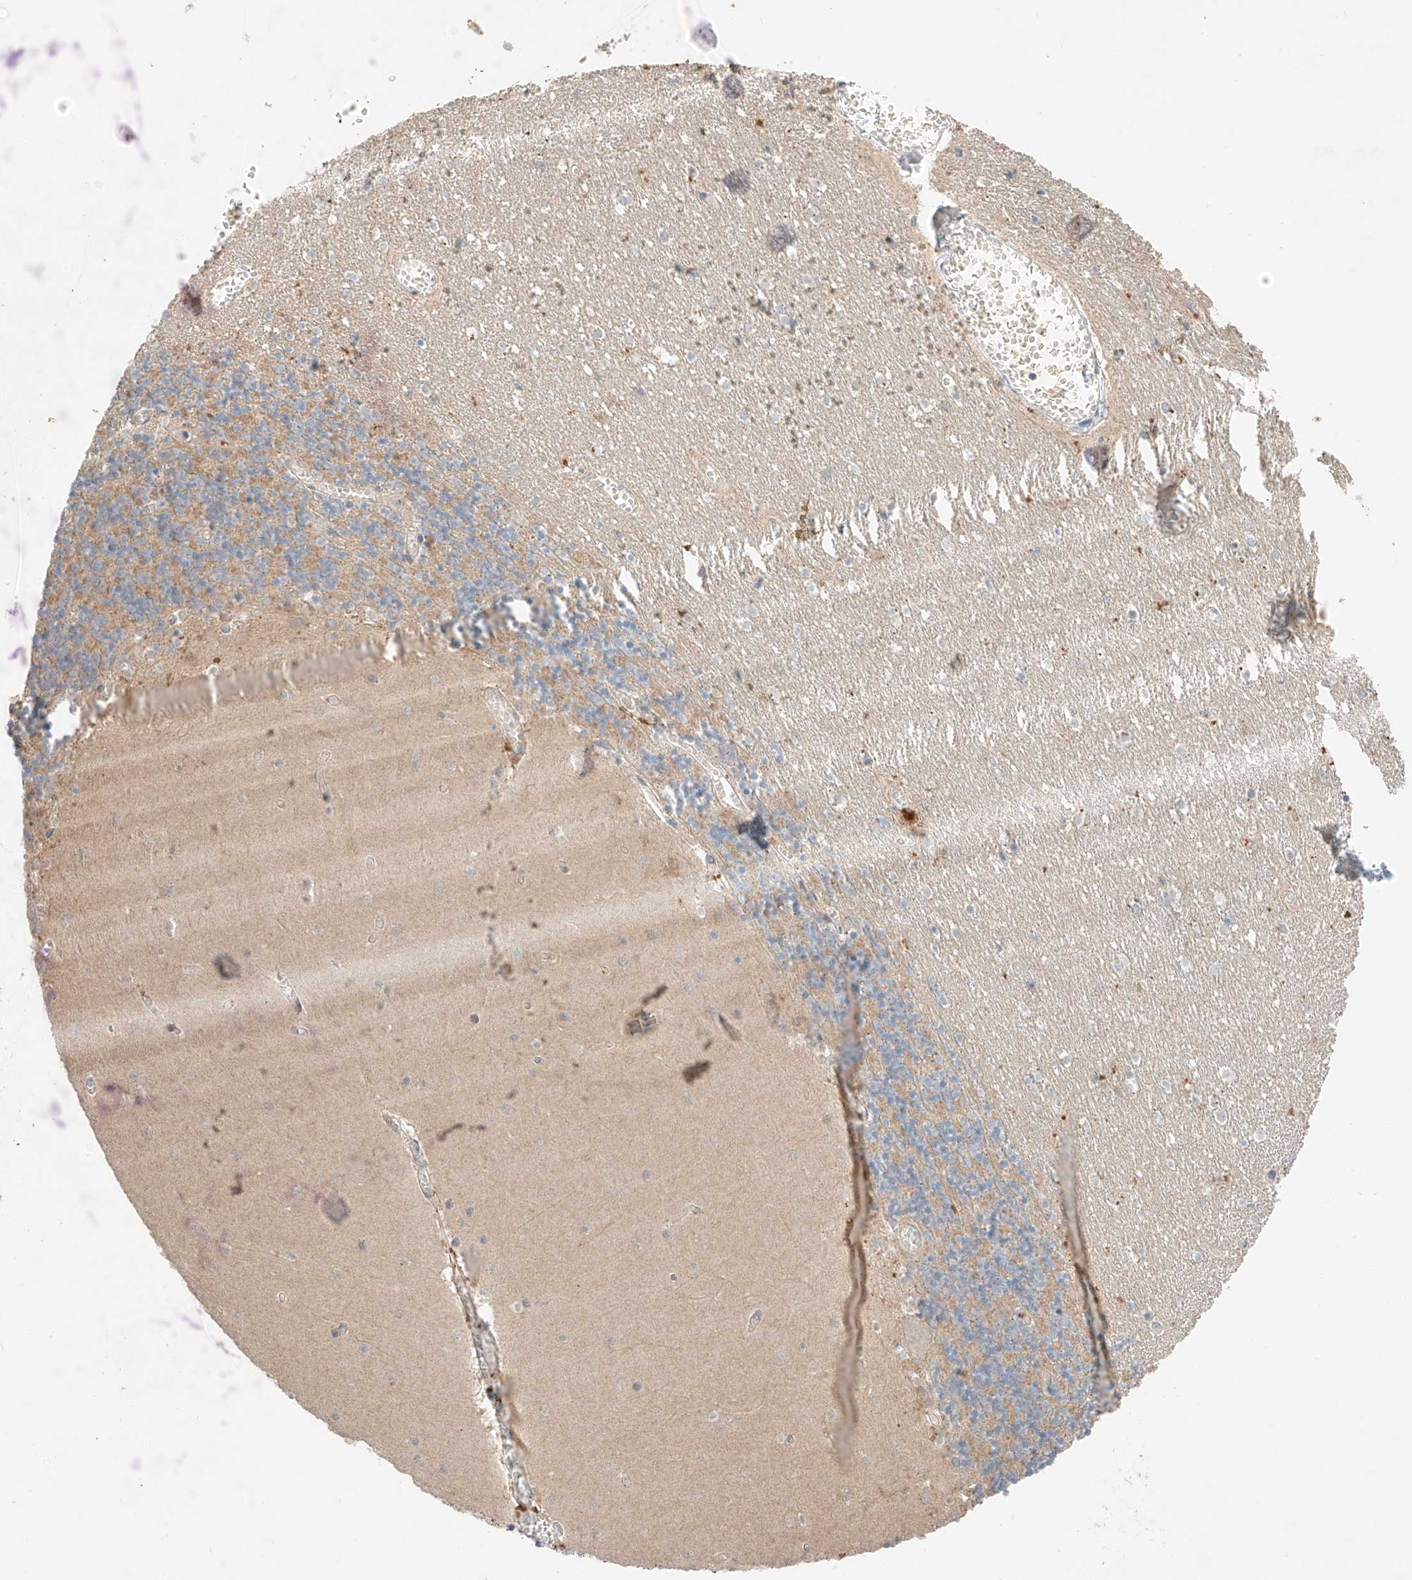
{"staining": {"intensity": "weak", "quantity": "25%-75%", "location": "cytoplasmic/membranous"}, "tissue": "cerebellum", "cell_type": "Cells in granular layer", "image_type": "normal", "snomed": [{"axis": "morphology", "description": "Normal tissue, NOS"}, {"axis": "topography", "description": "Cerebellum"}], "caption": "A high-resolution micrograph shows IHC staining of normal cerebellum, which shows weak cytoplasmic/membranous expression in approximately 25%-75% of cells in granular layer.", "gene": "GCNT1", "patient": {"sex": "female", "age": 28}}